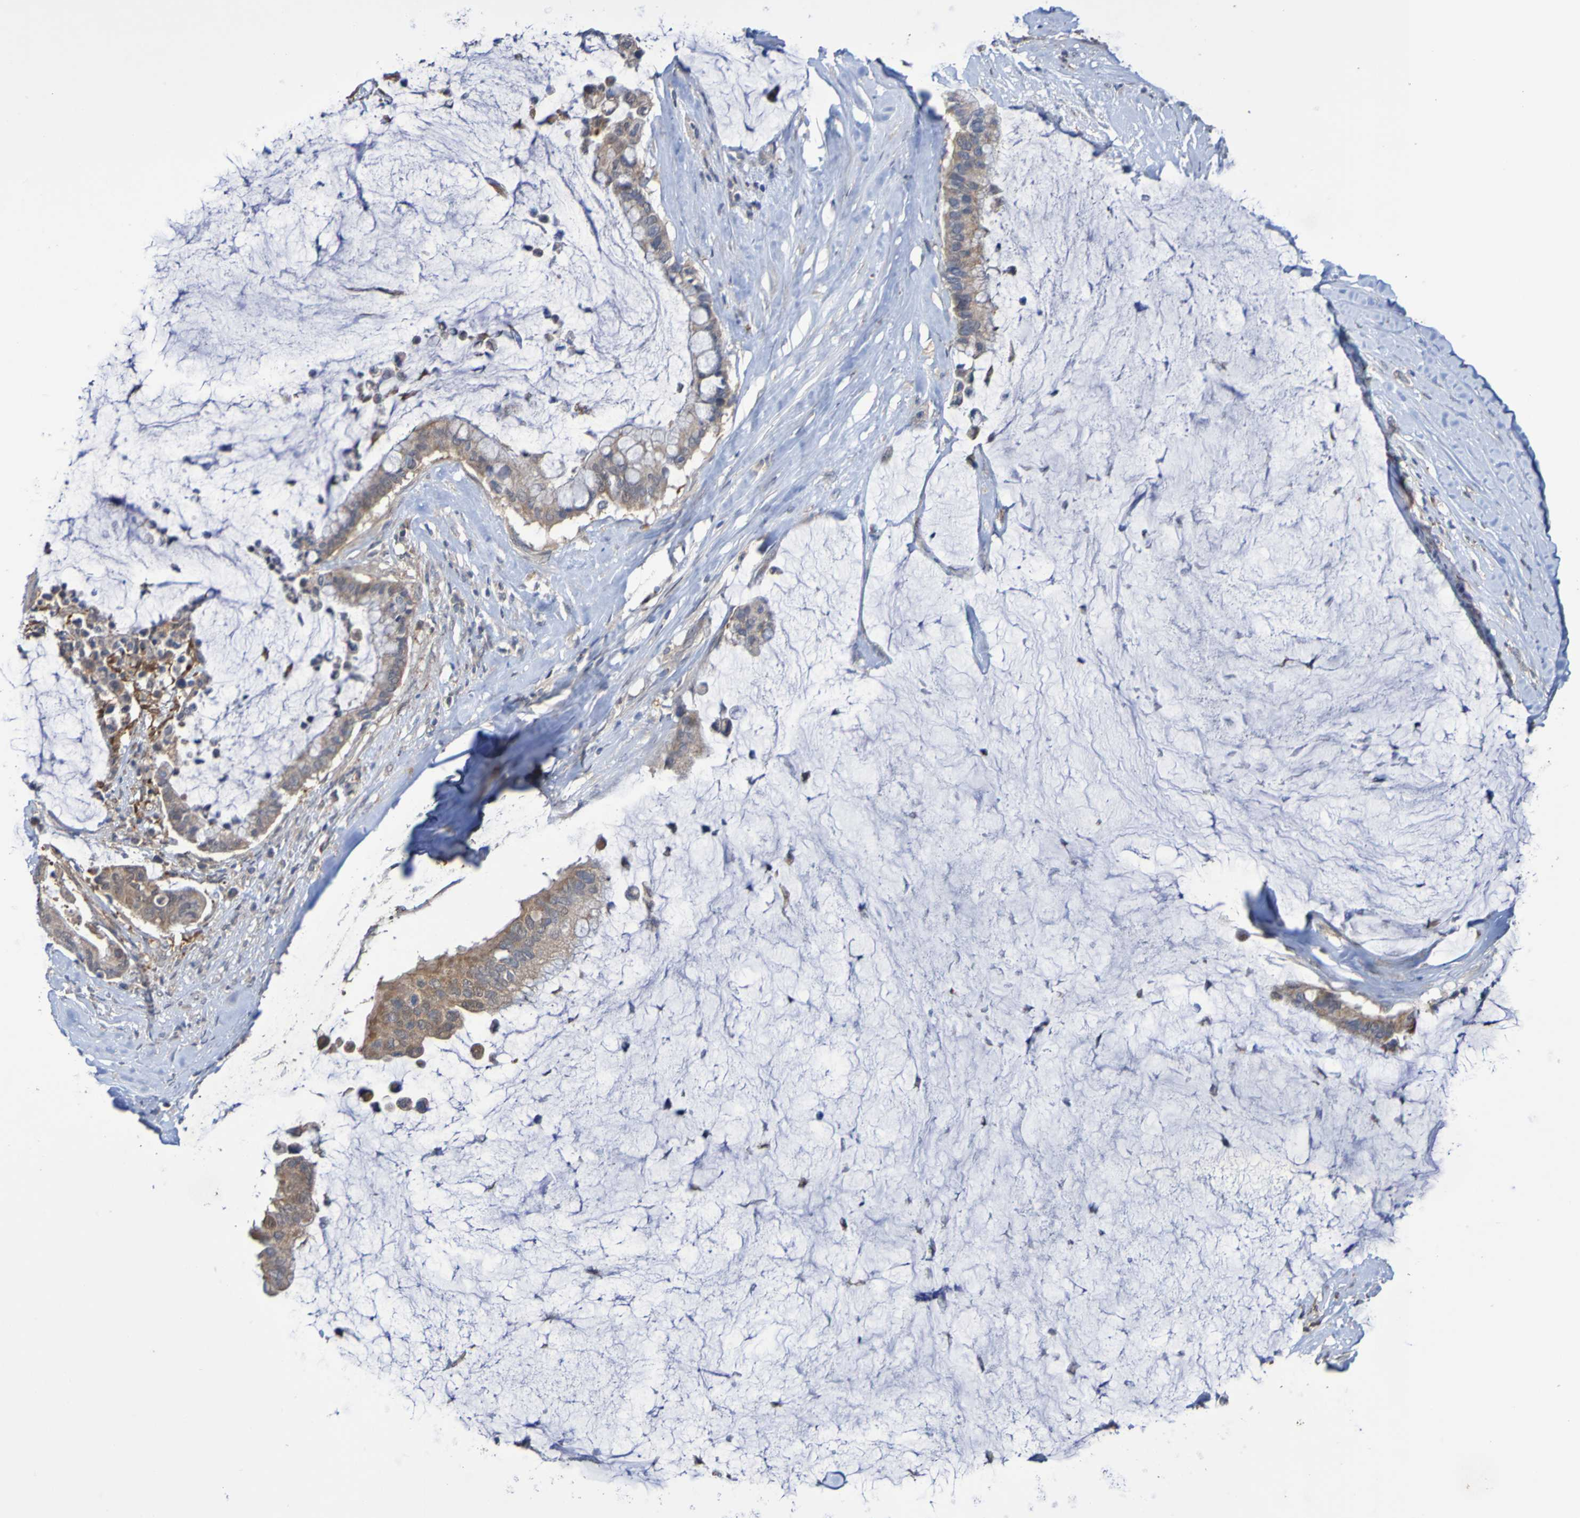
{"staining": {"intensity": "moderate", "quantity": "25%-75%", "location": "cytoplasmic/membranous"}, "tissue": "pancreatic cancer", "cell_type": "Tumor cells", "image_type": "cancer", "snomed": [{"axis": "morphology", "description": "Adenocarcinoma, NOS"}, {"axis": "topography", "description": "Pancreas"}], "caption": "Protein staining by immunohistochemistry exhibits moderate cytoplasmic/membranous staining in about 25%-75% of tumor cells in pancreatic cancer (adenocarcinoma).", "gene": "C3orf18", "patient": {"sex": "male", "age": 41}}